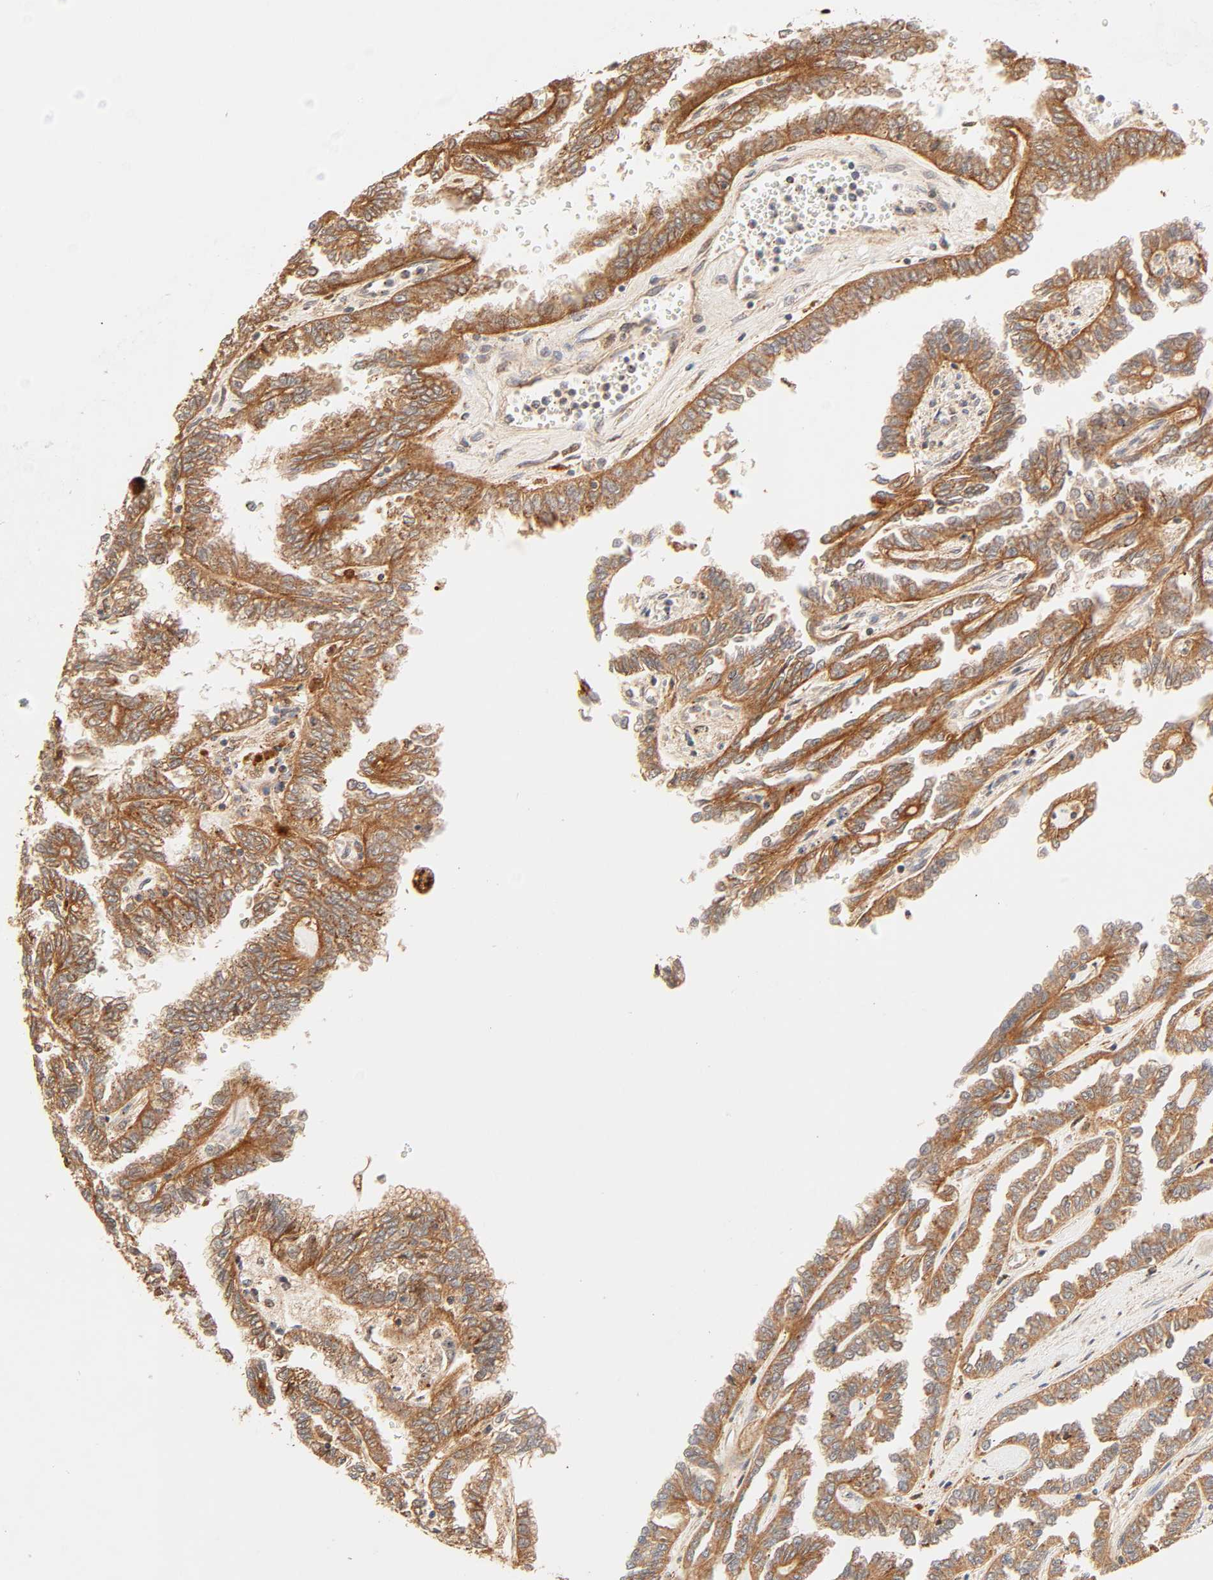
{"staining": {"intensity": "moderate", "quantity": ">75%", "location": "cytoplasmic/membranous"}, "tissue": "renal cancer", "cell_type": "Tumor cells", "image_type": "cancer", "snomed": [{"axis": "morphology", "description": "Inflammation, NOS"}, {"axis": "morphology", "description": "Adenocarcinoma, NOS"}, {"axis": "topography", "description": "Kidney"}], "caption": "Human renal cancer stained with a brown dye shows moderate cytoplasmic/membranous positive staining in about >75% of tumor cells.", "gene": "MAPK6", "patient": {"sex": "male", "age": 68}}